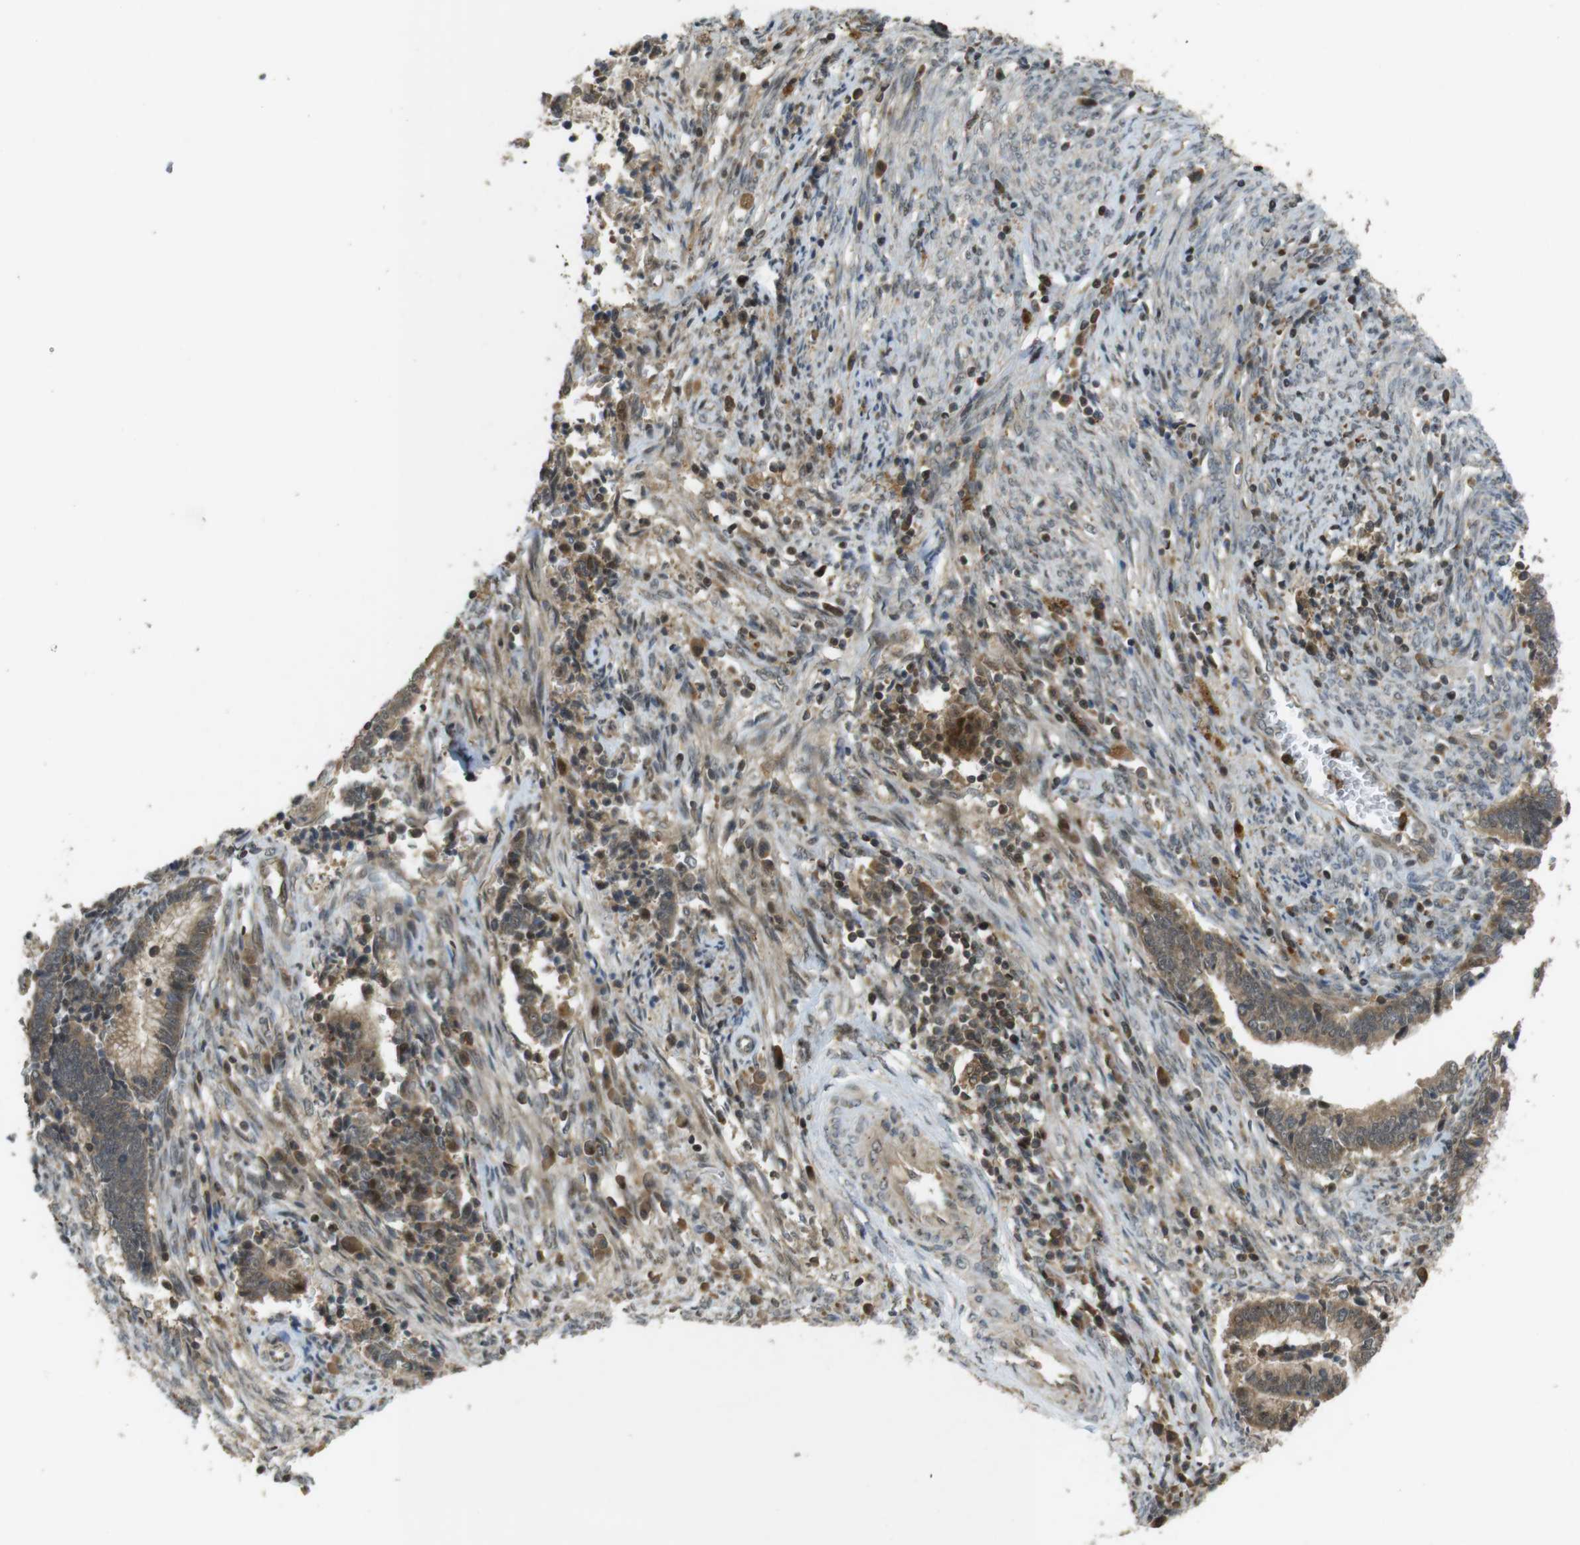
{"staining": {"intensity": "moderate", "quantity": ">75%", "location": "cytoplasmic/membranous"}, "tissue": "cervical cancer", "cell_type": "Tumor cells", "image_type": "cancer", "snomed": [{"axis": "morphology", "description": "Adenocarcinoma, NOS"}, {"axis": "topography", "description": "Cervix"}], "caption": "Brown immunohistochemical staining in human cervical cancer (adenocarcinoma) reveals moderate cytoplasmic/membranous positivity in approximately >75% of tumor cells.", "gene": "TMX3", "patient": {"sex": "female", "age": 44}}